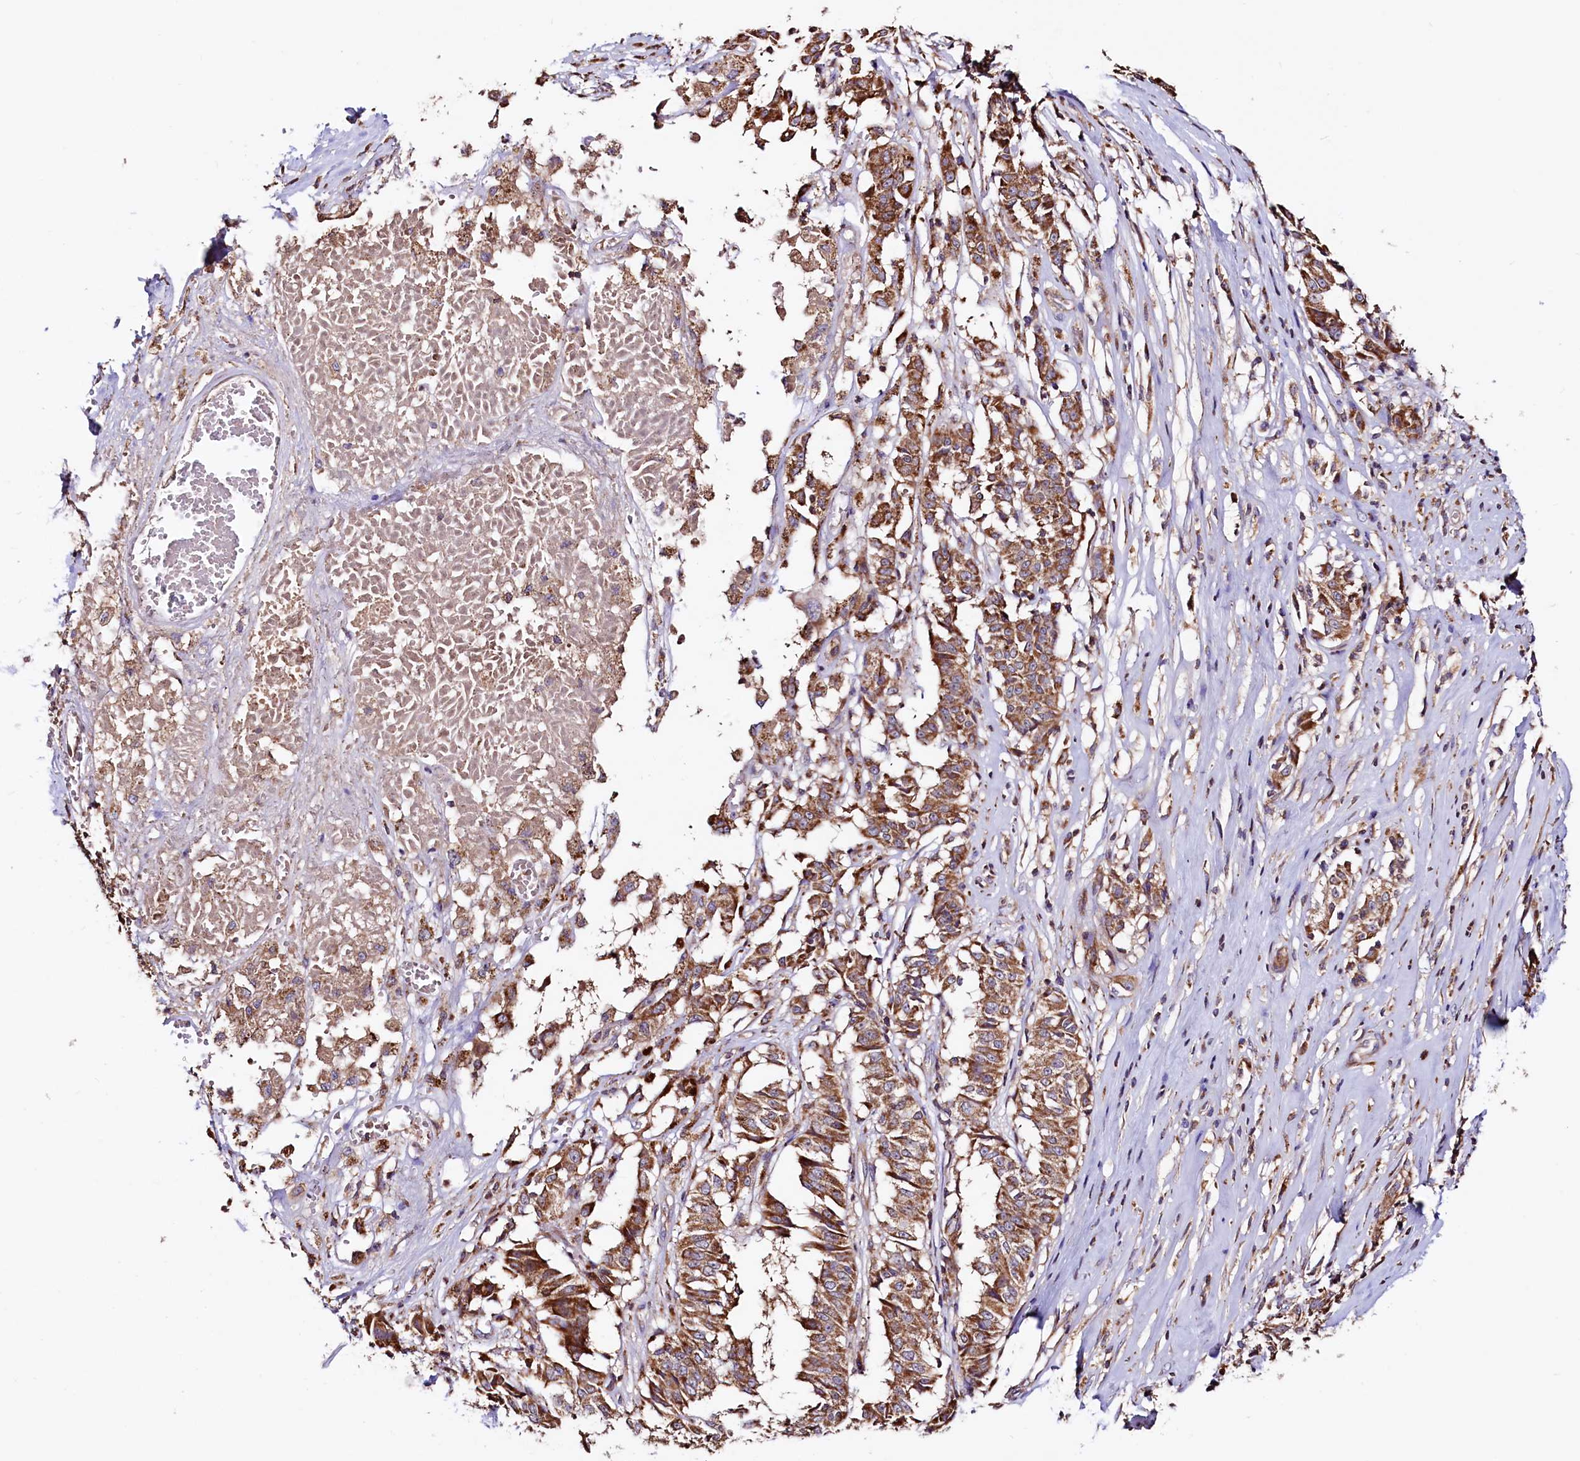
{"staining": {"intensity": "strong", "quantity": ">75%", "location": "cytoplasmic/membranous"}, "tissue": "melanoma", "cell_type": "Tumor cells", "image_type": "cancer", "snomed": [{"axis": "morphology", "description": "Malignant melanoma, NOS"}, {"axis": "topography", "description": "Skin"}], "caption": "DAB (3,3'-diaminobenzidine) immunohistochemical staining of malignant melanoma shows strong cytoplasmic/membranous protein expression in approximately >75% of tumor cells.", "gene": "CIAO3", "patient": {"sex": "female", "age": 72}}